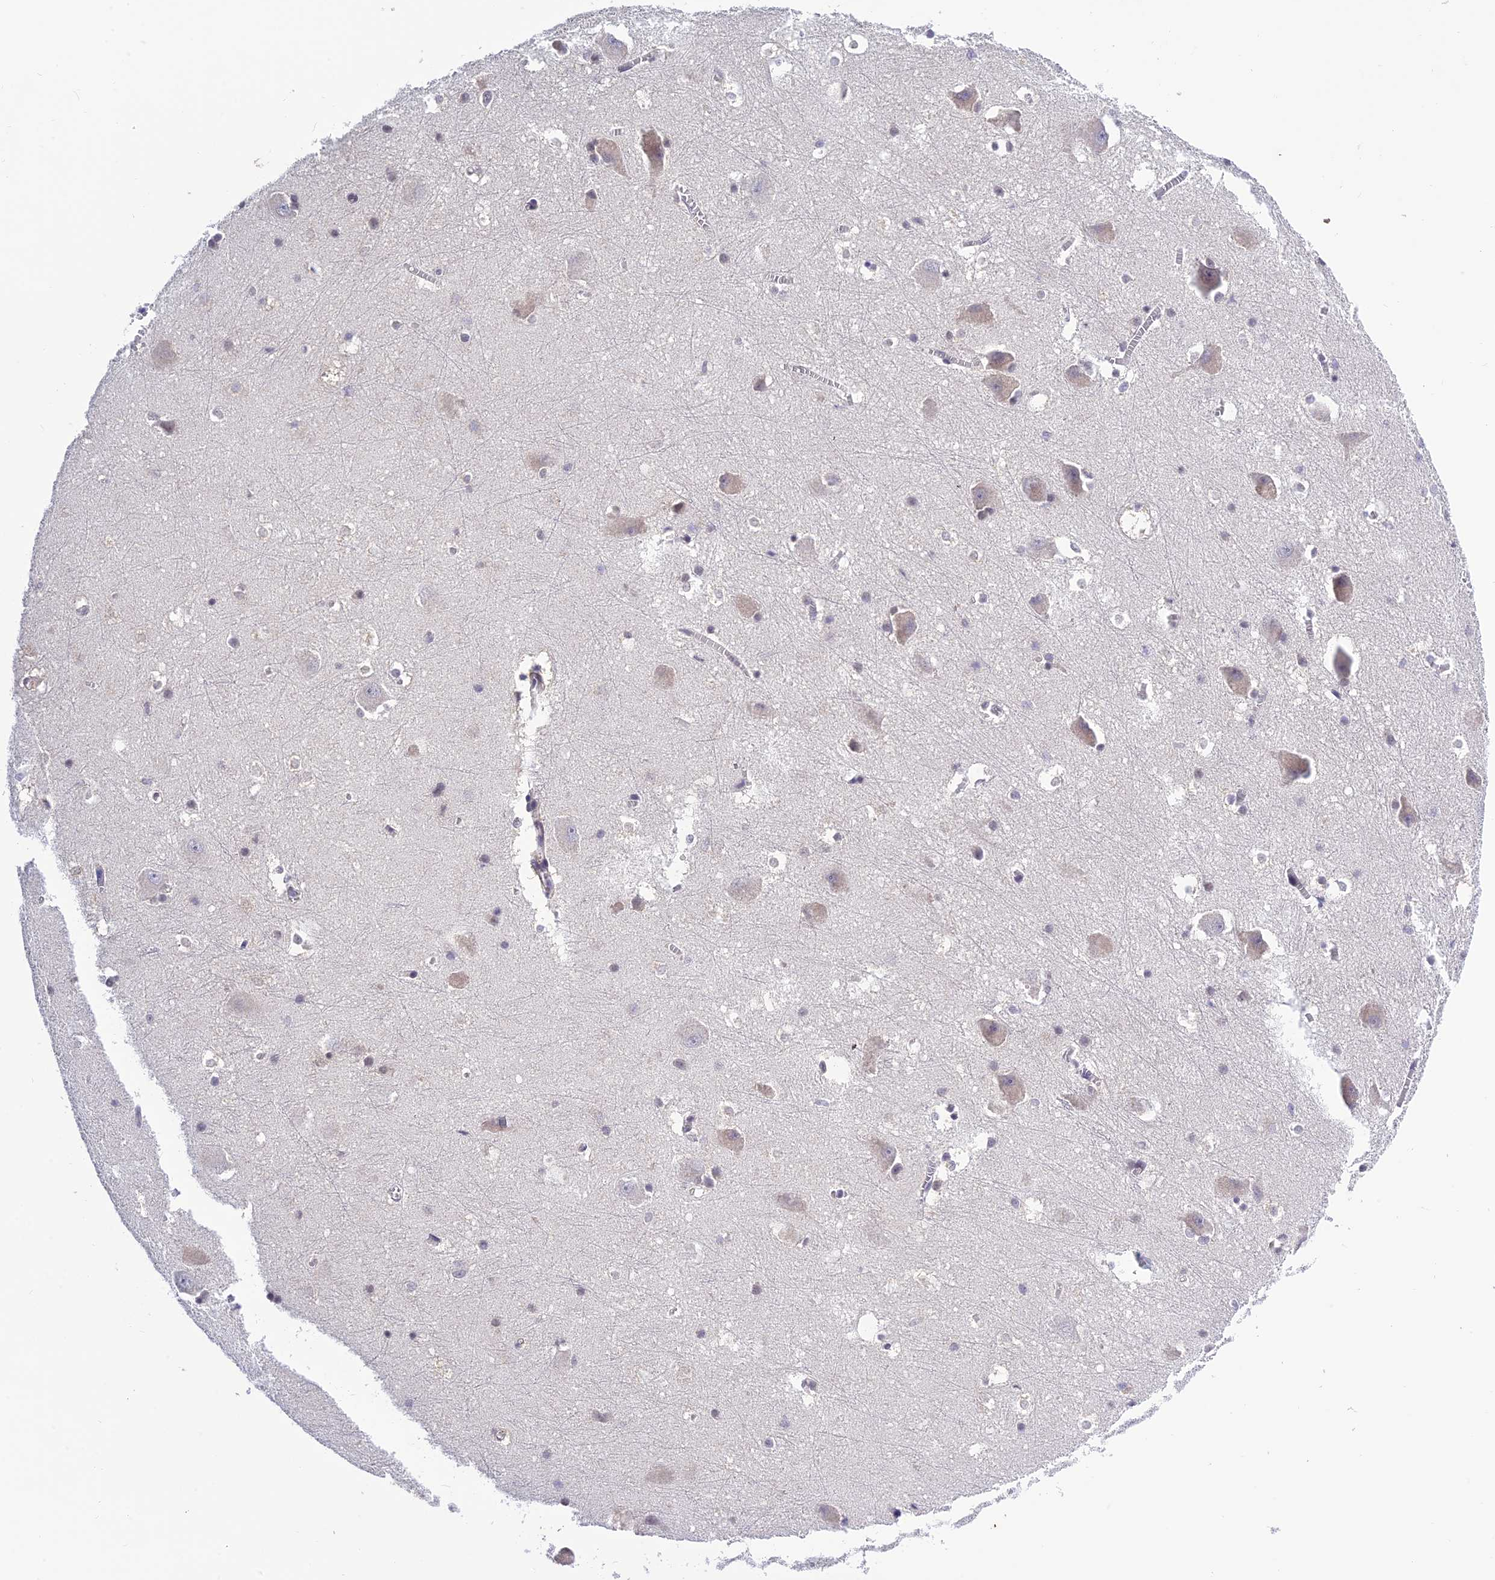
{"staining": {"intensity": "negative", "quantity": "none", "location": "none"}, "tissue": "caudate", "cell_type": "Glial cells", "image_type": "normal", "snomed": [{"axis": "morphology", "description": "Normal tissue, NOS"}, {"axis": "topography", "description": "Lateral ventricle wall"}], "caption": "The immunohistochemistry photomicrograph has no significant positivity in glial cells of caudate. (DAB (3,3'-diaminobenzidine) immunohistochemistry, high magnification).", "gene": "MNS1", "patient": {"sex": "male", "age": 37}}